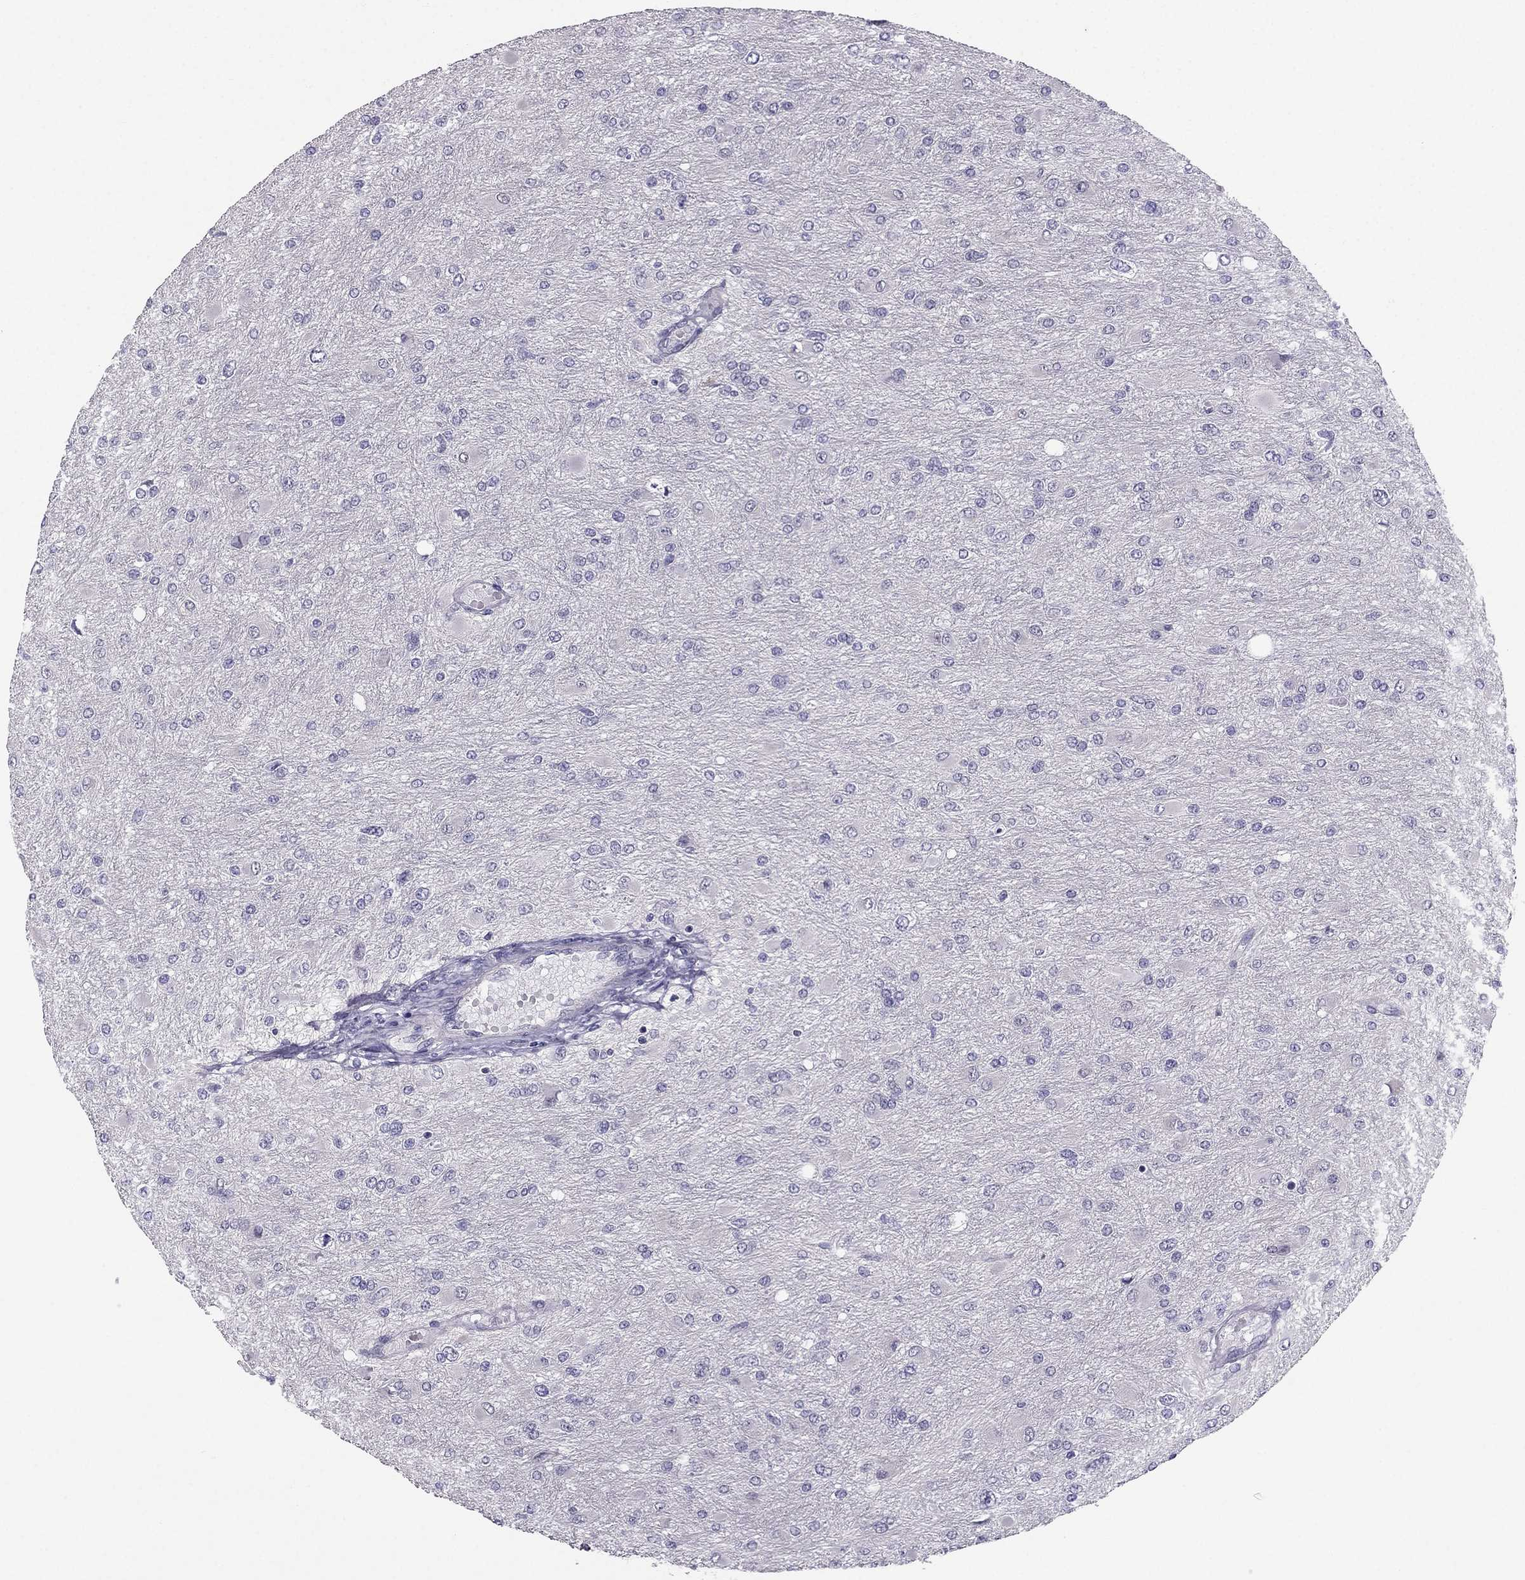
{"staining": {"intensity": "negative", "quantity": "none", "location": "none"}, "tissue": "glioma", "cell_type": "Tumor cells", "image_type": "cancer", "snomed": [{"axis": "morphology", "description": "Glioma, malignant, High grade"}, {"axis": "topography", "description": "Cerebral cortex"}], "caption": "Malignant high-grade glioma was stained to show a protein in brown. There is no significant expression in tumor cells.", "gene": "HSFX1", "patient": {"sex": "female", "age": 36}}